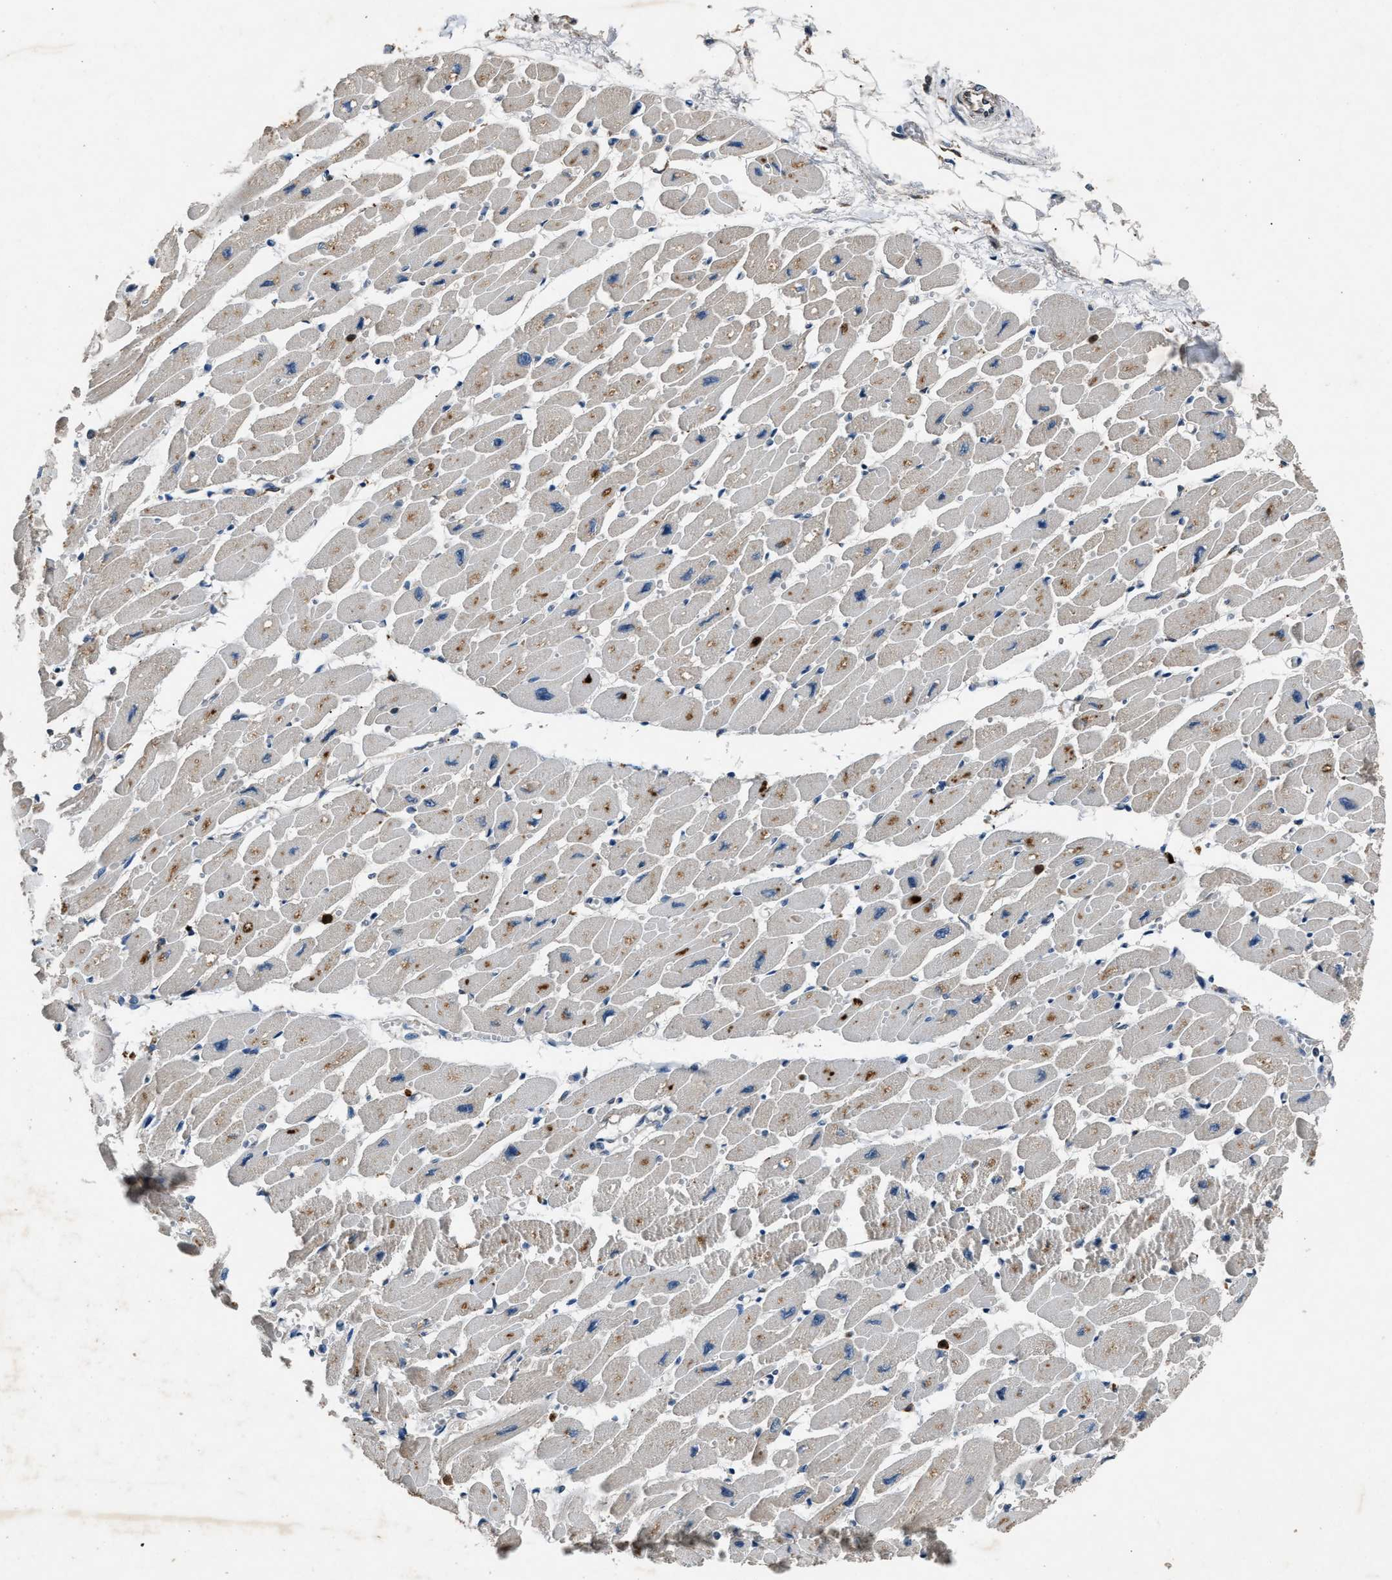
{"staining": {"intensity": "moderate", "quantity": ">75%", "location": "cytoplasmic/membranous"}, "tissue": "heart muscle", "cell_type": "Cardiomyocytes", "image_type": "normal", "snomed": [{"axis": "morphology", "description": "Normal tissue, NOS"}, {"axis": "topography", "description": "Heart"}], "caption": "Human heart muscle stained with a brown dye reveals moderate cytoplasmic/membranous positive staining in approximately >75% of cardiomyocytes.", "gene": "PPID", "patient": {"sex": "female", "age": 54}}